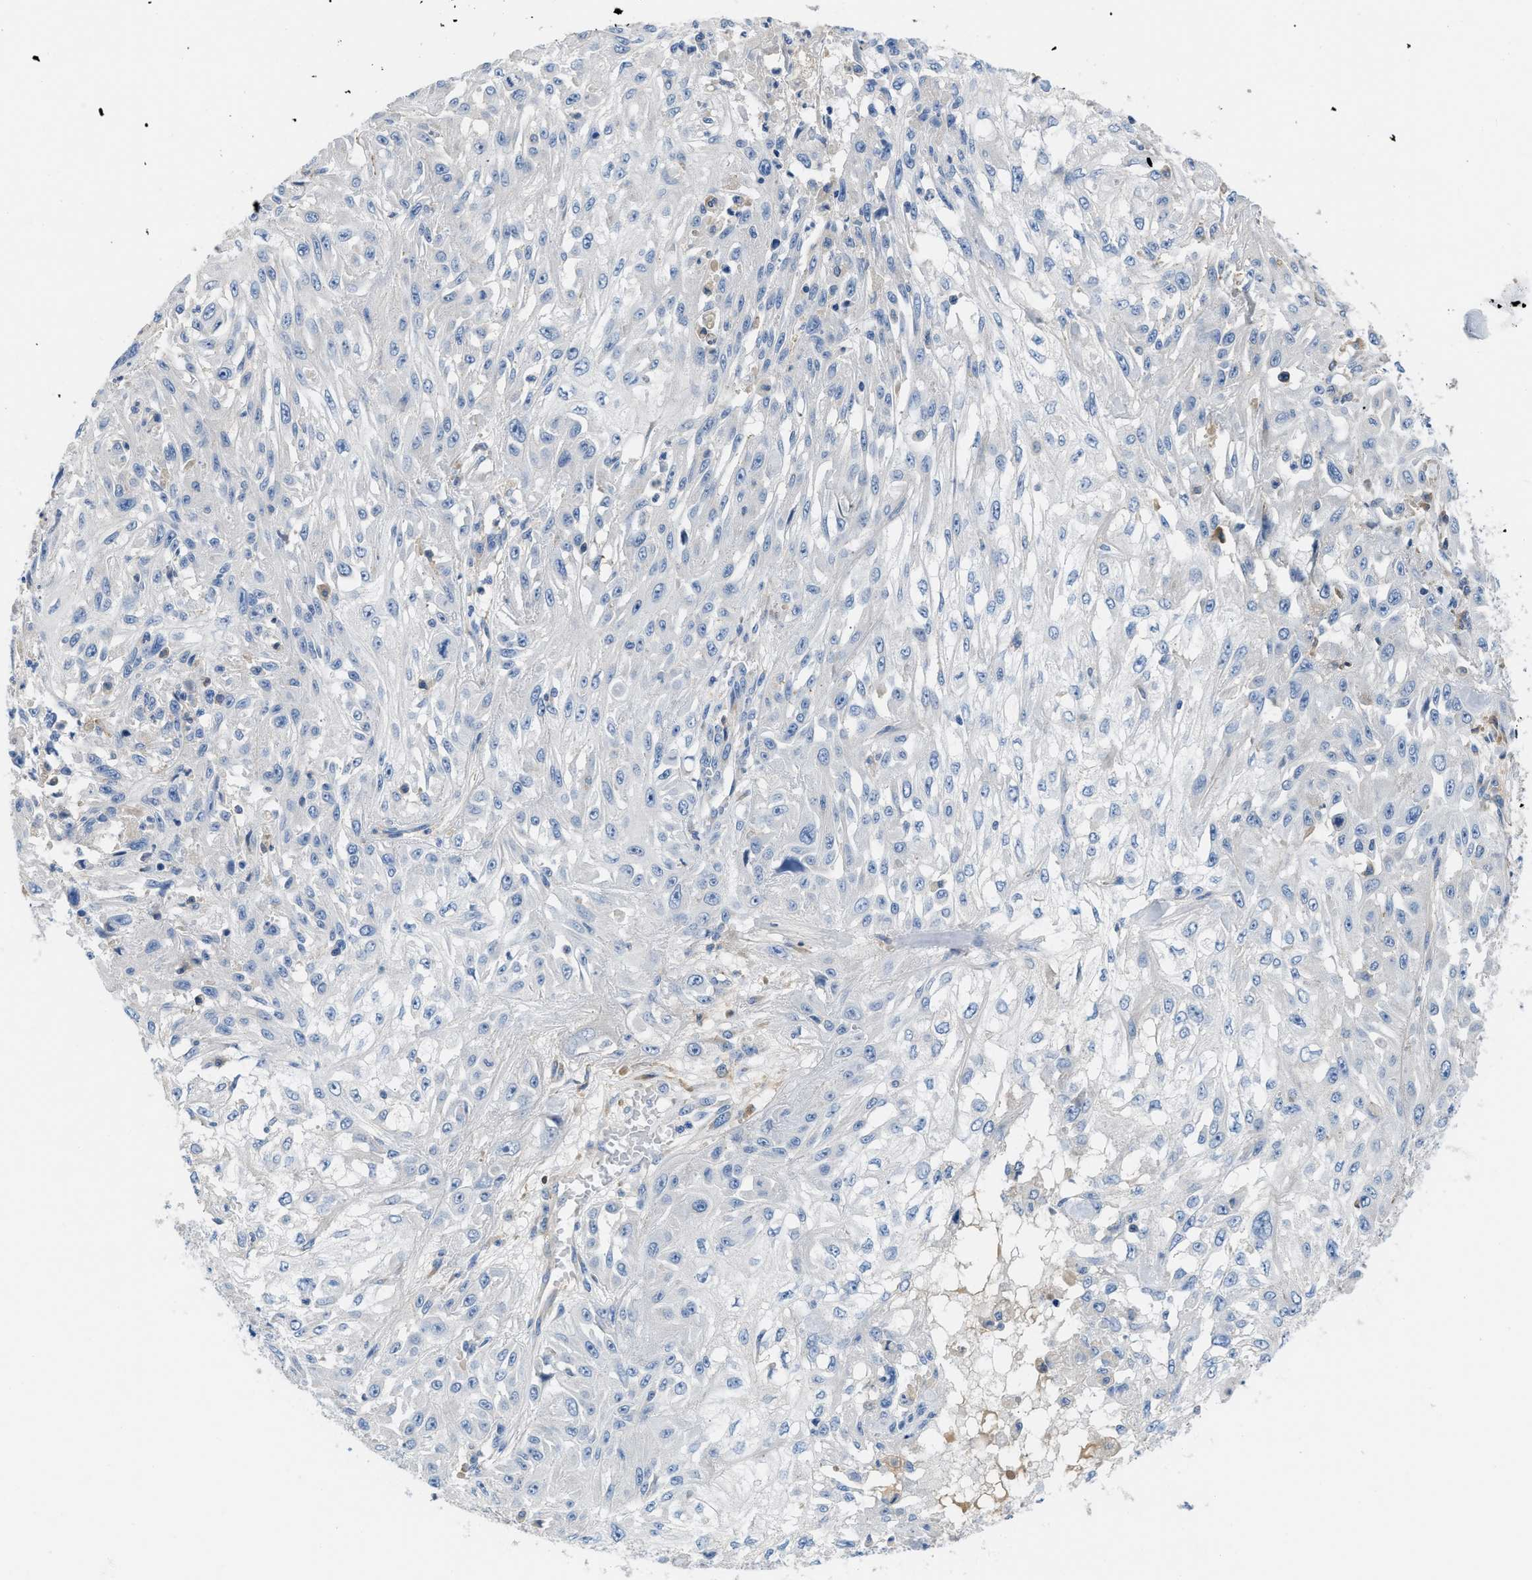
{"staining": {"intensity": "negative", "quantity": "none", "location": "none"}, "tissue": "skin cancer", "cell_type": "Tumor cells", "image_type": "cancer", "snomed": [{"axis": "morphology", "description": "Squamous cell carcinoma, NOS"}, {"axis": "morphology", "description": "Squamous cell carcinoma, metastatic, NOS"}, {"axis": "topography", "description": "Skin"}, {"axis": "topography", "description": "Lymph node"}], "caption": "A high-resolution micrograph shows IHC staining of skin cancer, which shows no significant positivity in tumor cells. (Brightfield microscopy of DAB (3,3'-diaminobenzidine) immunohistochemistry (IHC) at high magnification).", "gene": "C1S", "patient": {"sex": "male", "age": 75}}